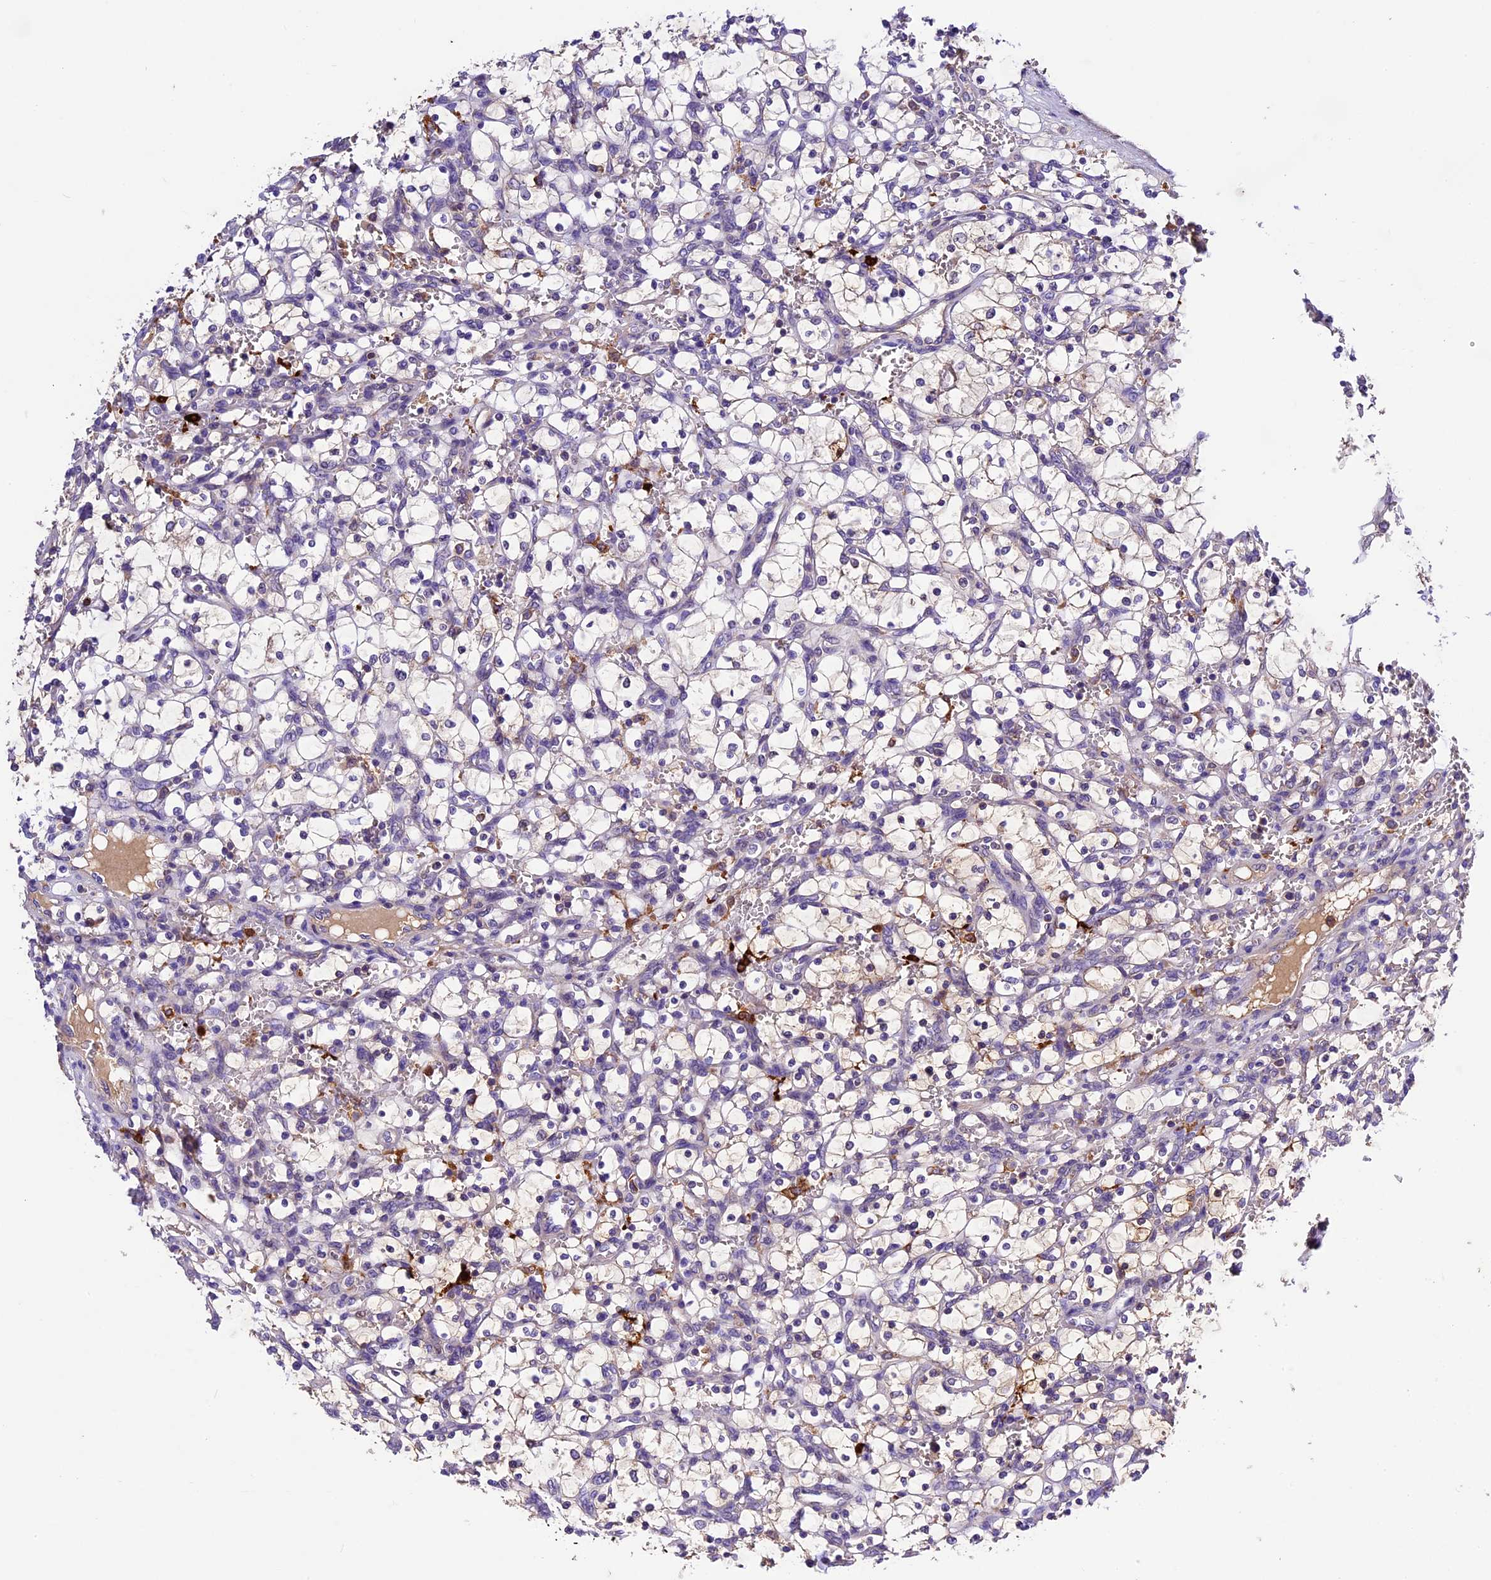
{"staining": {"intensity": "negative", "quantity": "none", "location": "none"}, "tissue": "renal cancer", "cell_type": "Tumor cells", "image_type": "cancer", "snomed": [{"axis": "morphology", "description": "Adenocarcinoma, NOS"}, {"axis": "topography", "description": "Kidney"}], "caption": "High power microscopy micrograph of an immunohistochemistry histopathology image of renal cancer (adenocarcinoma), revealing no significant positivity in tumor cells.", "gene": "CILP2", "patient": {"sex": "female", "age": 69}}